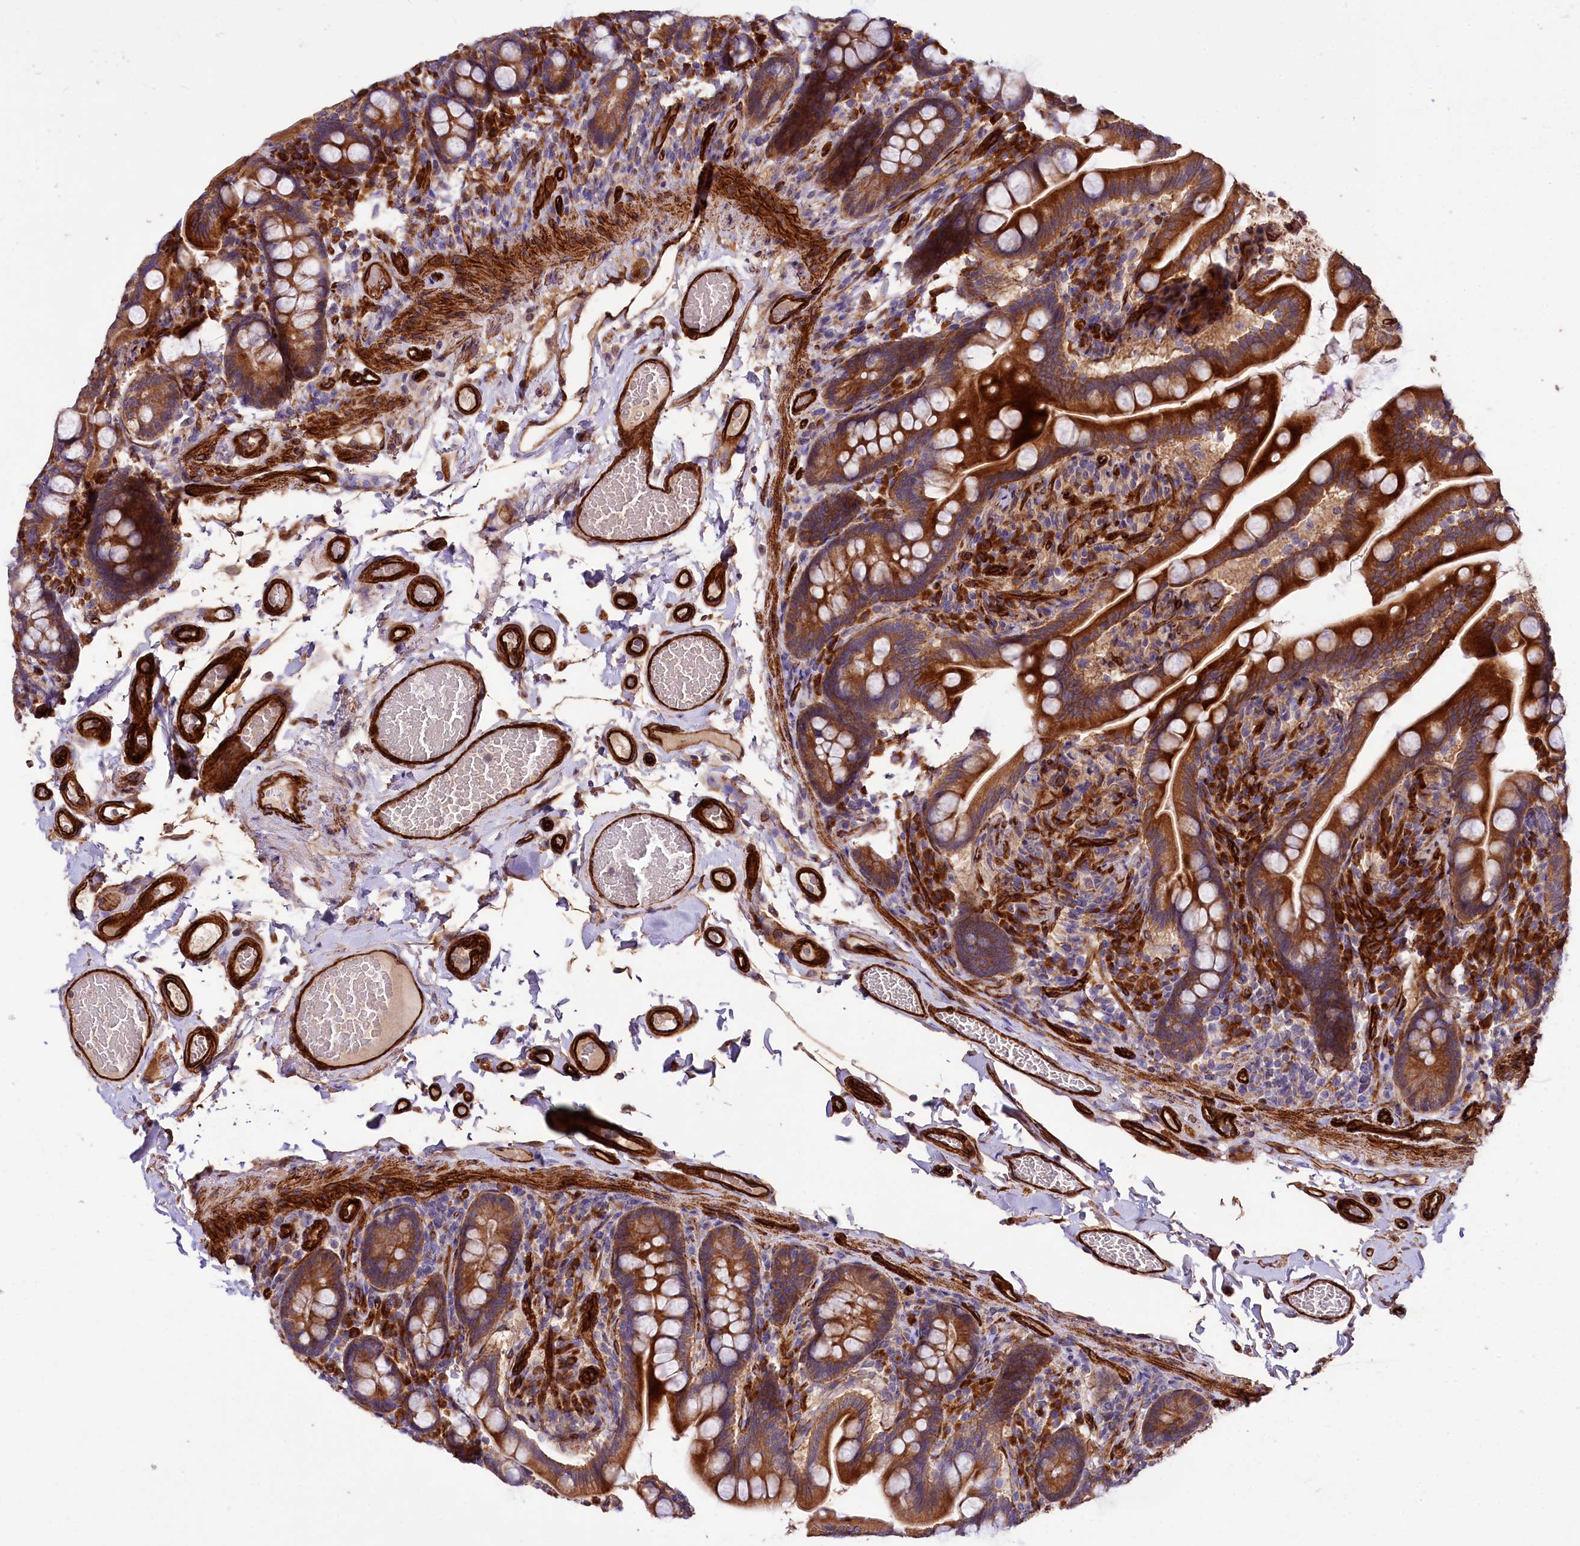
{"staining": {"intensity": "strong", "quantity": ">75%", "location": "cytoplasmic/membranous"}, "tissue": "small intestine", "cell_type": "Glandular cells", "image_type": "normal", "snomed": [{"axis": "morphology", "description": "Normal tissue, NOS"}, {"axis": "topography", "description": "Small intestine"}], "caption": "Immunohistochemical staining of normal human small intestine displays high levels of strong cytoplasmic/membranous staining in approximately >75% of glandular cells. (DAB = brown stain, brightfield microscopy at high magnification).", "gene": "SPATS2", "patient": {"sex": "female", "age": 64}}